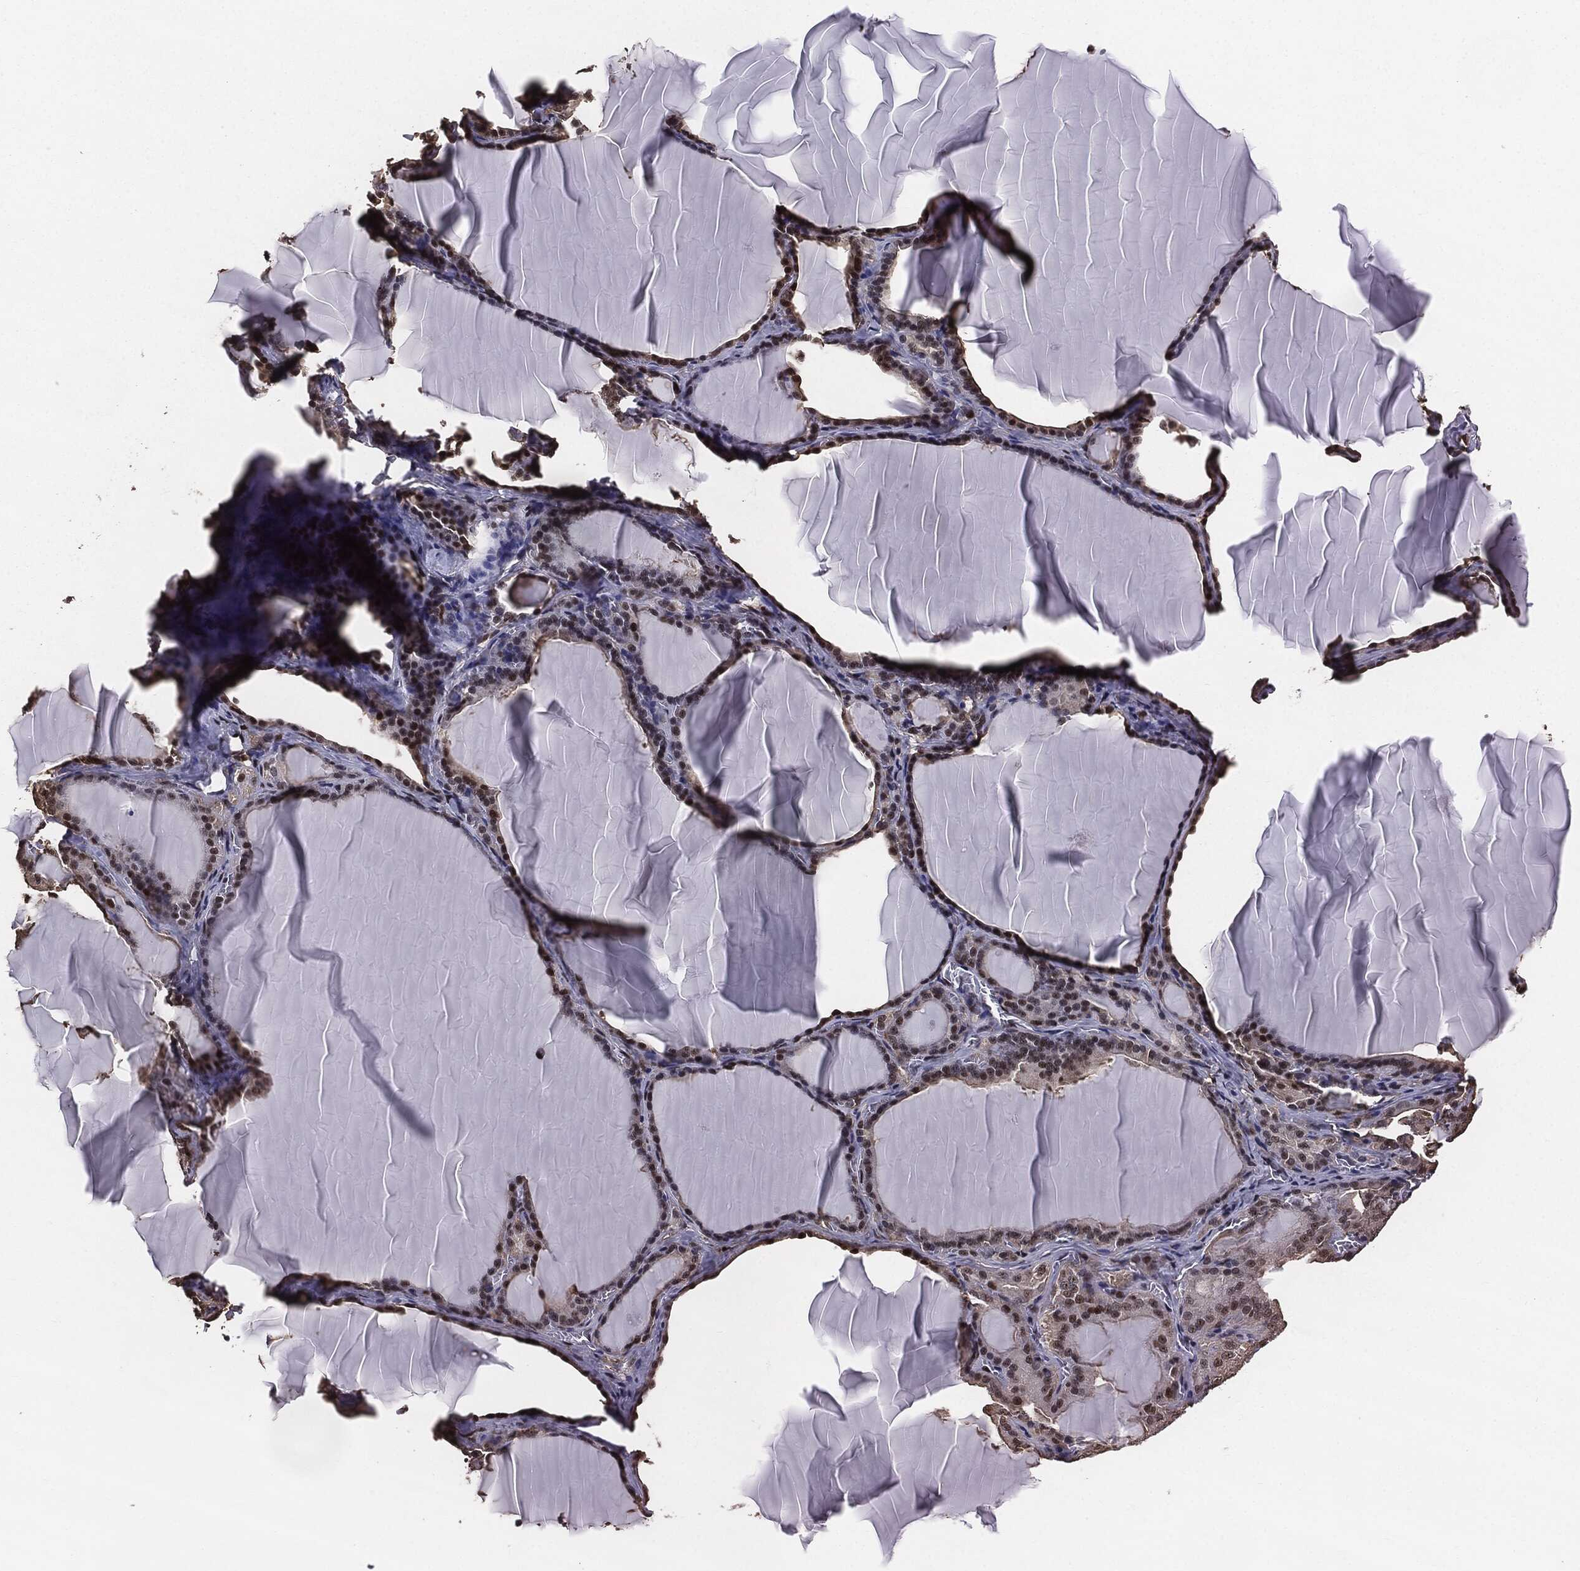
{"staining": {"intensity": "strong", "quantity": ">75%", "location": "nuclear"}, "tissue": "thyroid gland", "cell_type": "Glandular cells", "image_type": "normal", "snomed": [{"axis": "morphology", "description": "Normal tissue, NOS"}, {"axis": "morphology", "description": "Hyperplasia, NOS"}, {"axis": "topography", "description": "Thyroid gland"}], "caption": "IHC of unremarkable human thyroid gland shows high levels of strong nuclear positivity in approximately >75% of glandular cells.", "gene": "JUN", "patient": {"sex": "female", "age": 27}}